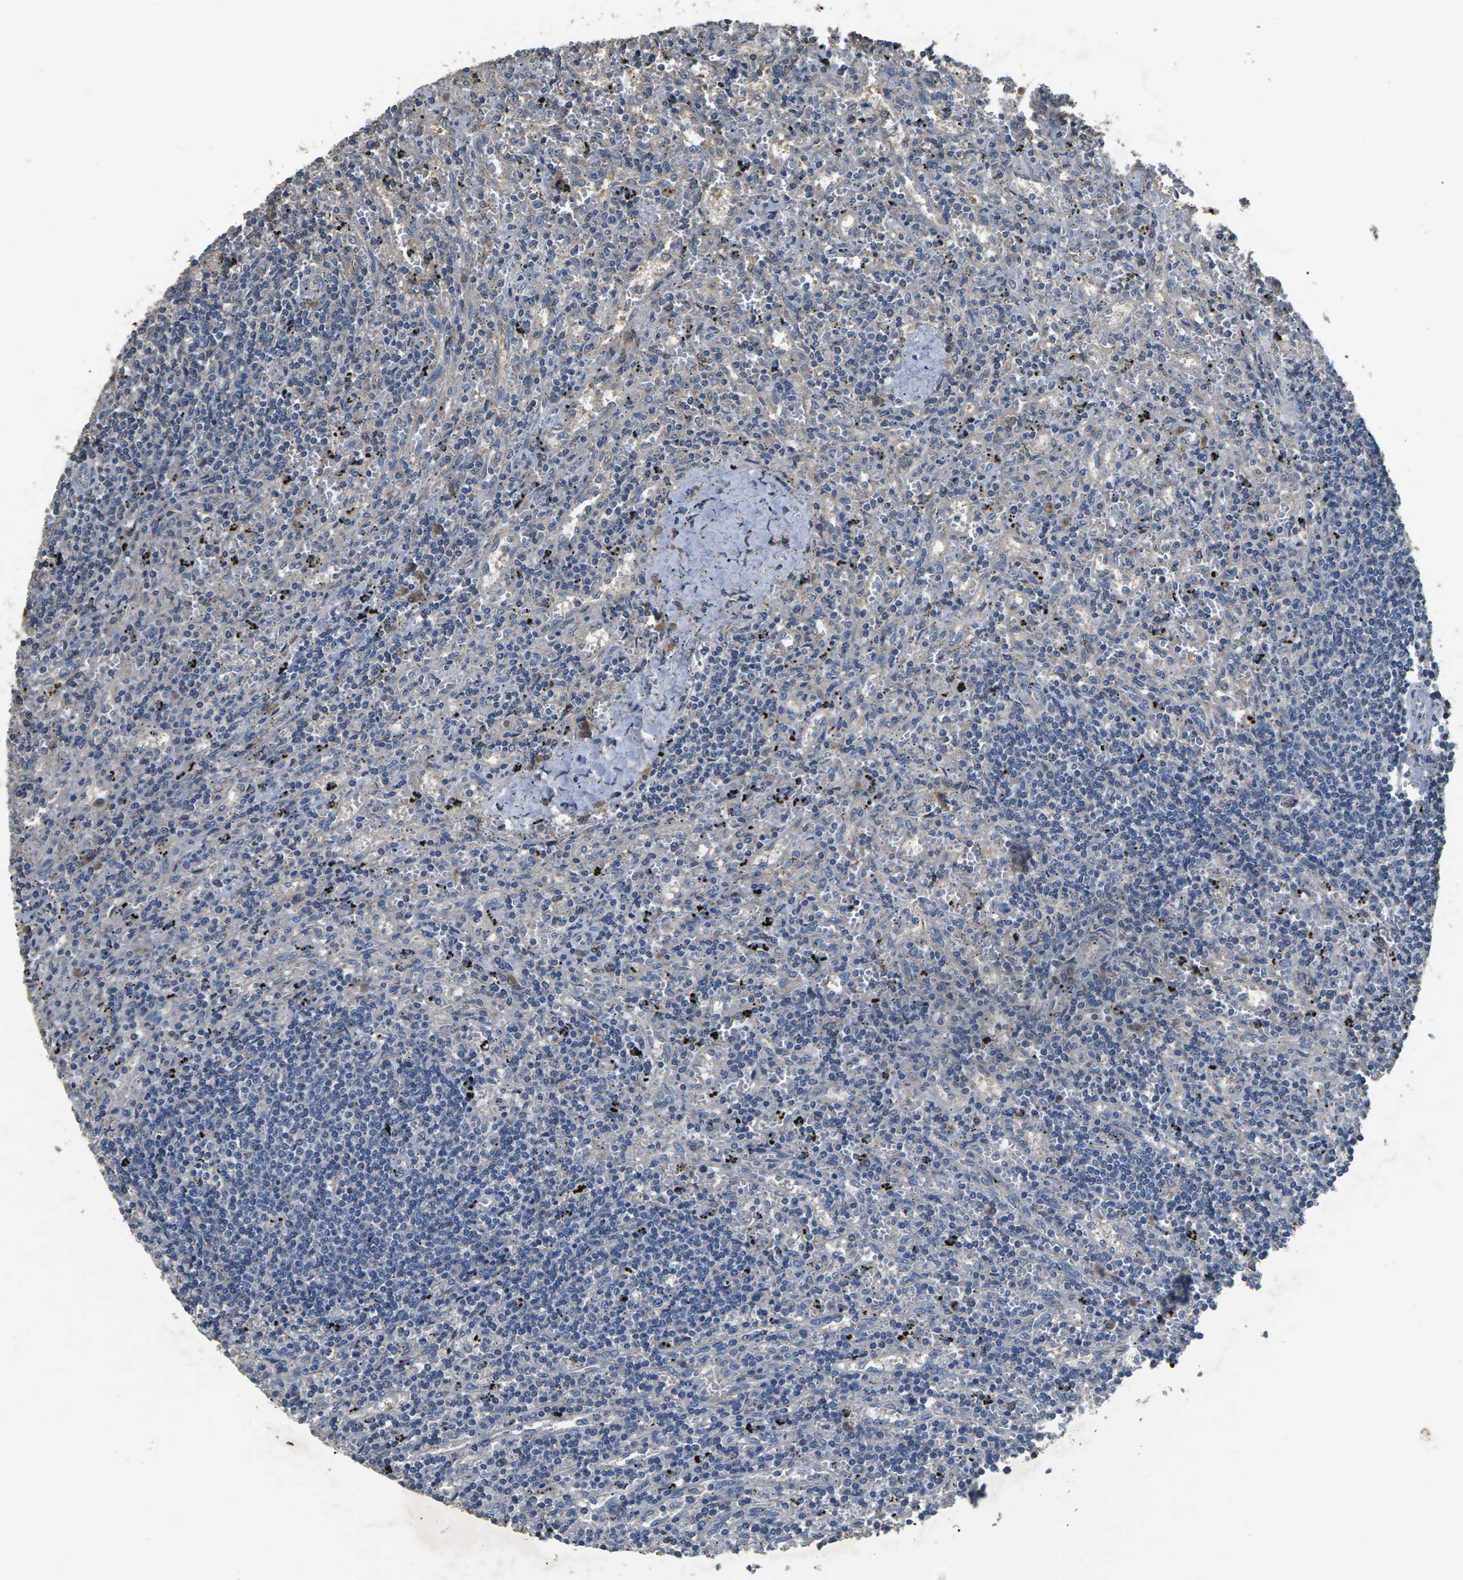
{"staining": {"intensity": "negative", "quantity": "none", "location": "none"}, "tissue": "lymphoma", "cell_type": "Tumor cells", "image_type": "cancer", "snomed": [{"axis": "morphology", "description": "Malignant lymphoma, non-Hodgkin's type, Low grade"}, {"axis": "topography", "description": "Spleen"}], "caption": "Photomicrograph shows no significant protein expression in tumor cells of lymphoma.", "gene": "B4GAT1", "patient": {"sex": "male", "age": 76}}